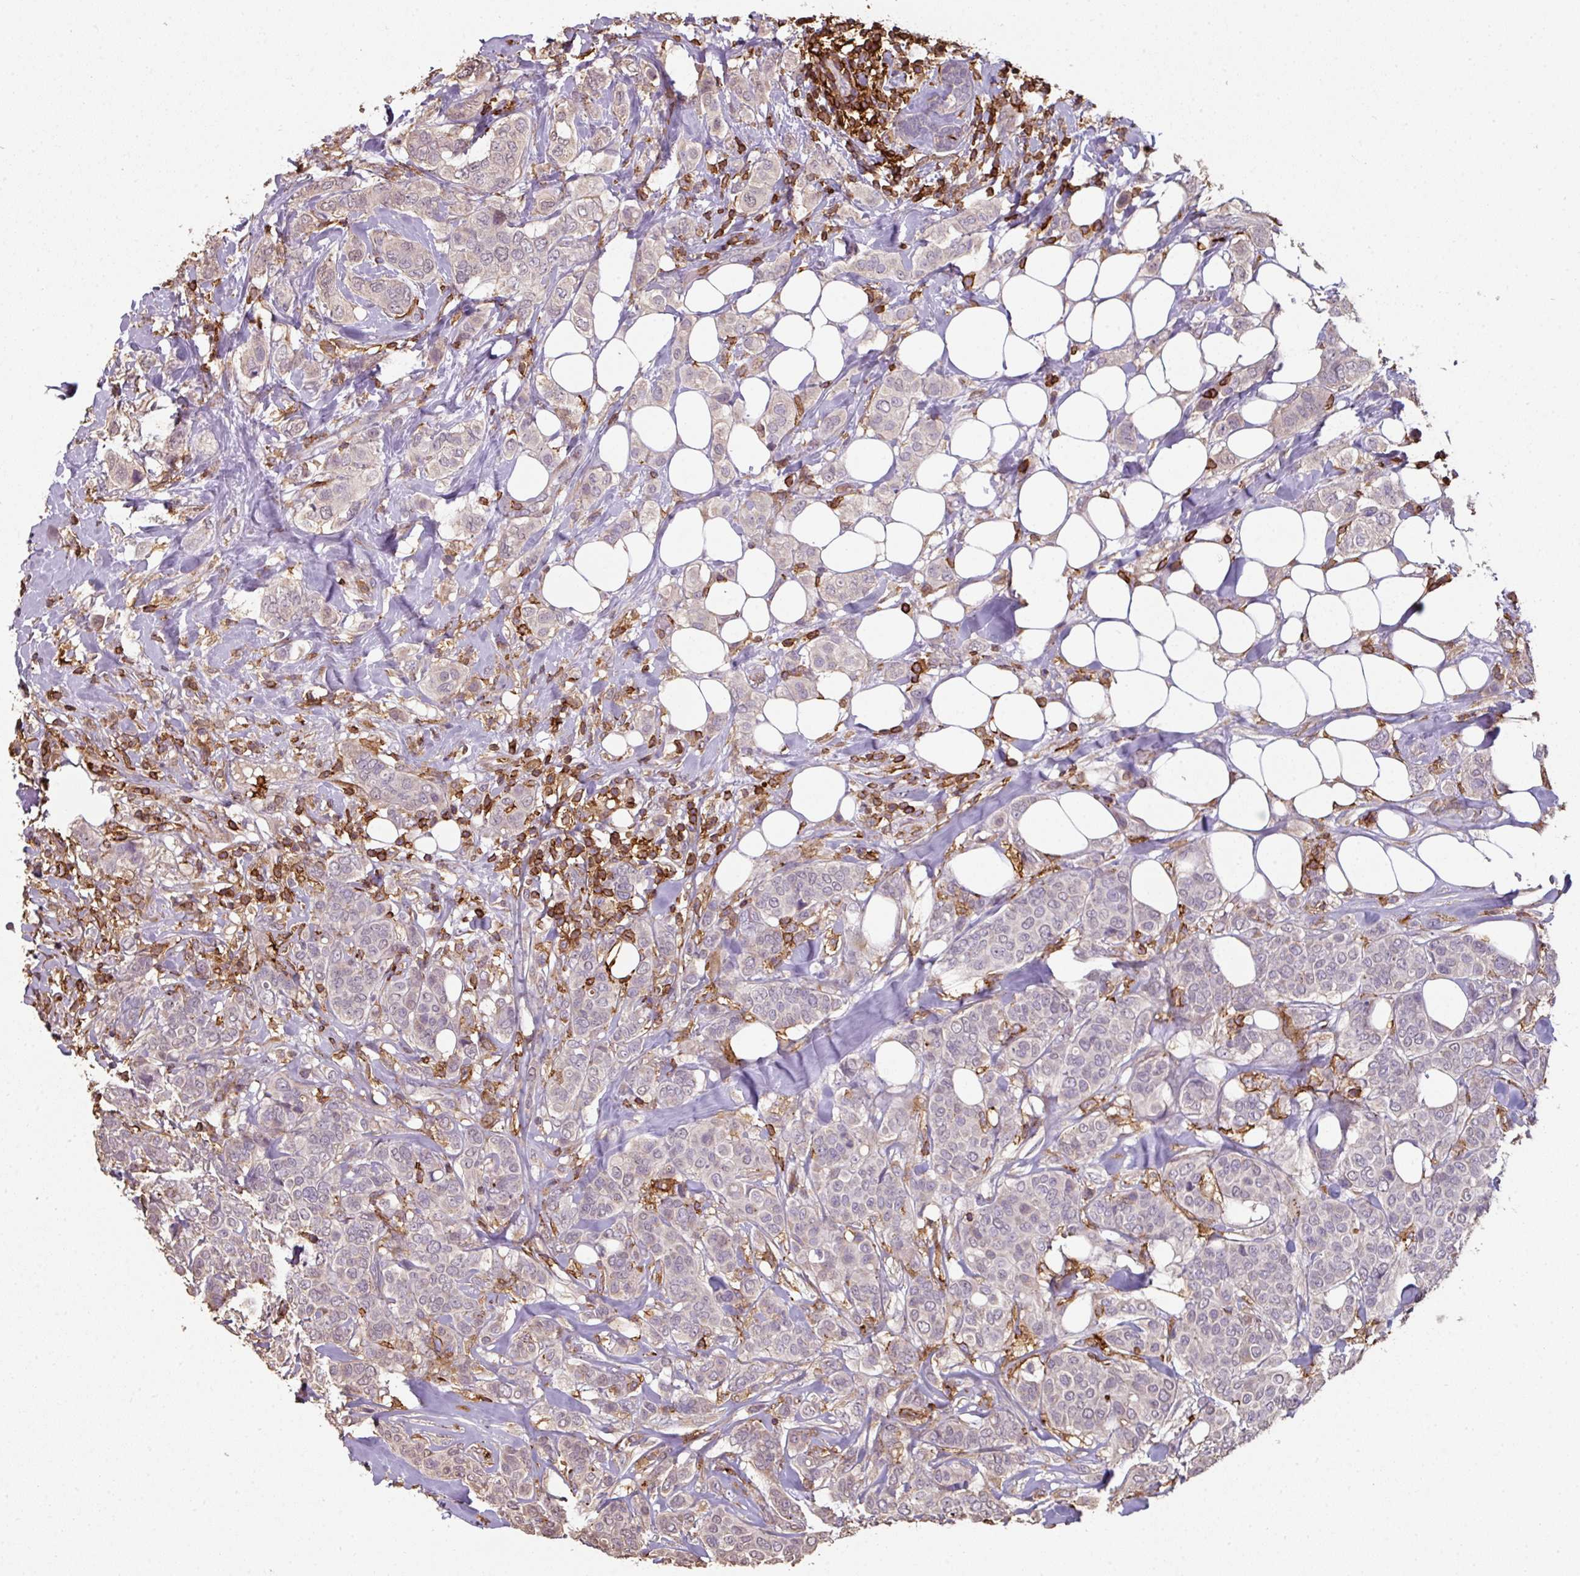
{"staining": {"intensity": "weak", "quantity": "<25%", "location": "cytoplasmic/membranous"}, "tissue": "breast cancer", "cell_type": "Tumor cells", "image_type": "cancer", "snomed": [{"axis": "morphology", "description": "Lobular carcinoma"}, {"axis": "topography", "description": "Breast"}], "caption": "A high-resolution histopathology image shows immunohistochemistry staining of lobular carcinoma (breast), which demonstrates no significant expression in tumor cells. Brightfield microscopy of immunohistochemistry (IHC) stained with DAB (3,3'-diaminobenzidine) (brown) and hematoxylin (blue), captured at high magnification.", "gene": "OLFML2B", "patient": {"sex": "female", "age": 51}}